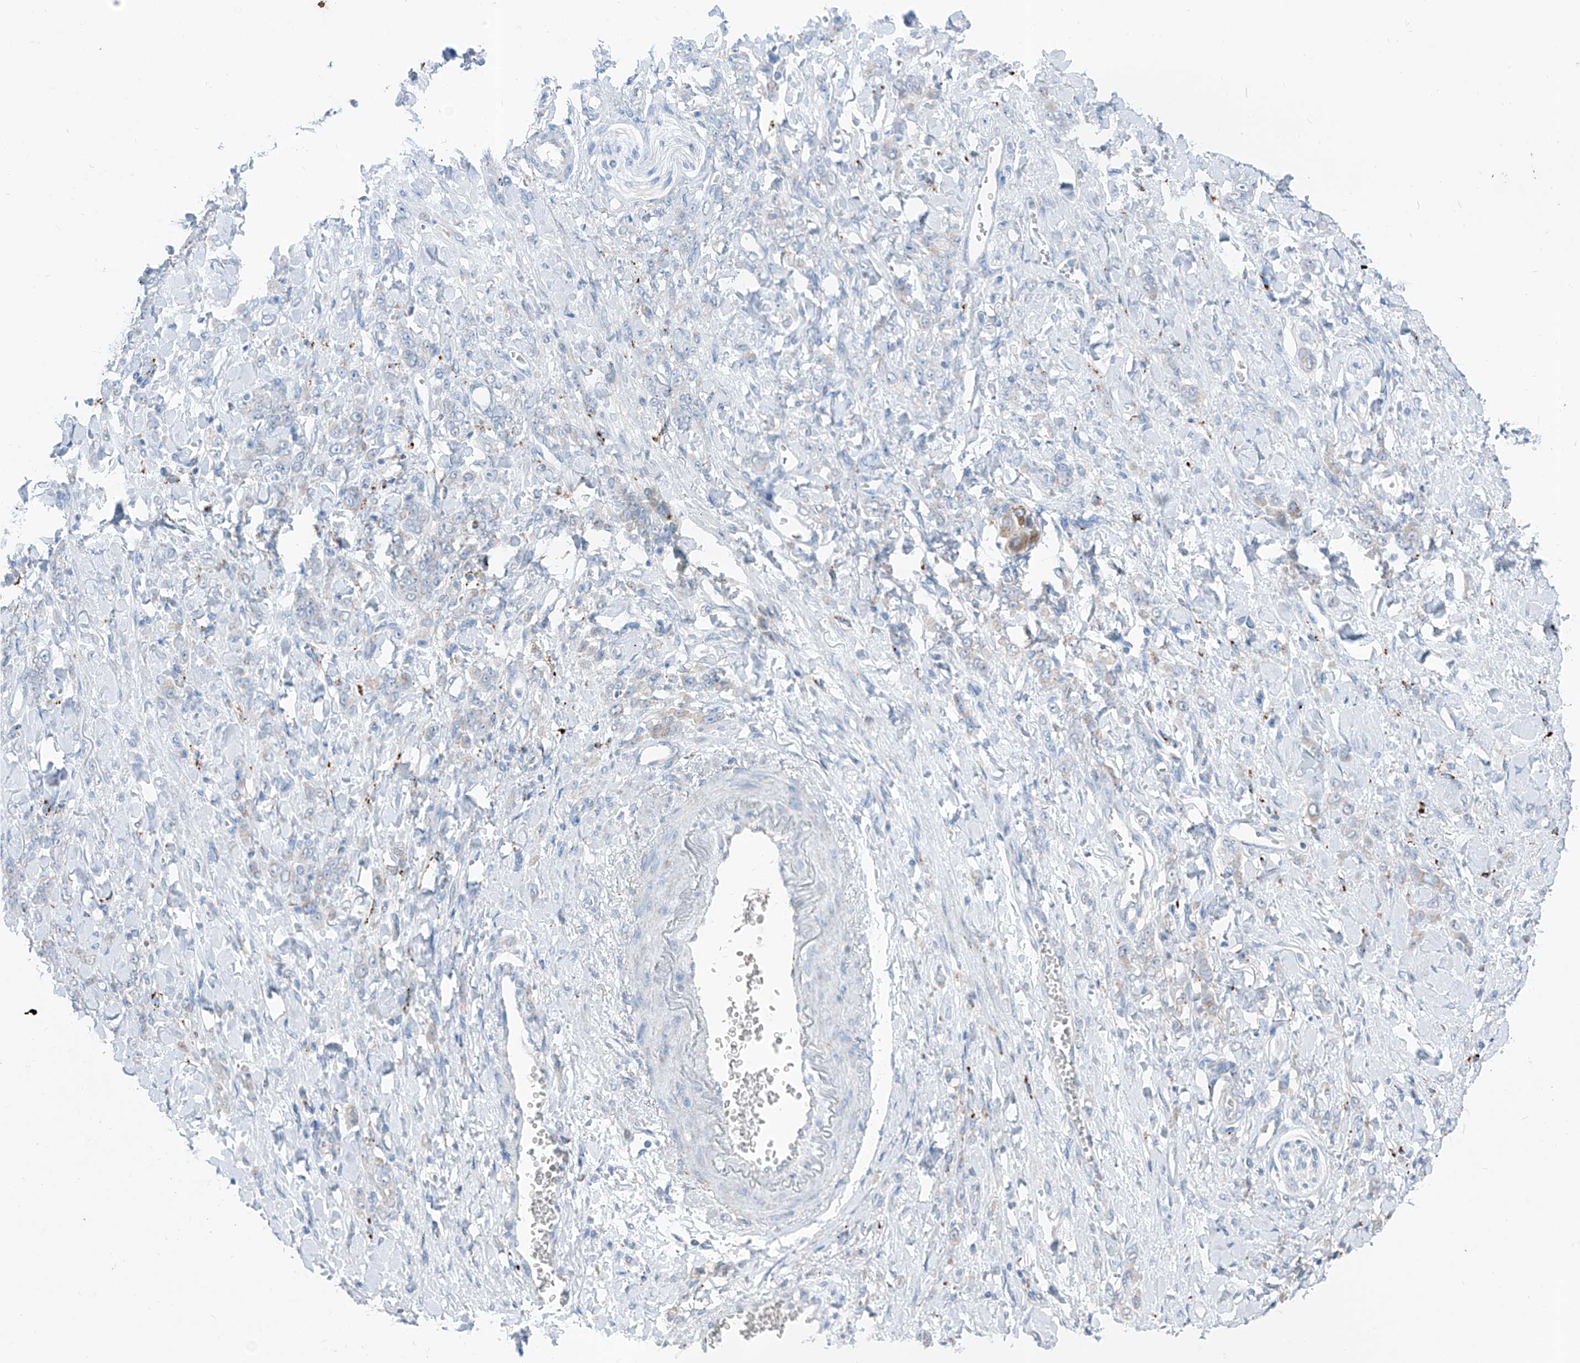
{"staining": {"intensity": "negative", "quantity": "none", "location": "none"}, "tissue": "stomach cancer", "cell_type": "Tumor cells", "image_type": "cancer", "snomed": [{"axis": "morphology", "description": "Normal tissue, NOS"}, {"axis": "morphology", "description": "Adenocarcinoma, NOS"}, {"axis": "topography", "description": "Stomach"}], "caption": "Tumor cells are negative for protein expression in human stomach adenocarcinoma.", "gene": "GPR137C", "patient": {"sex": "male", "age": 82}}